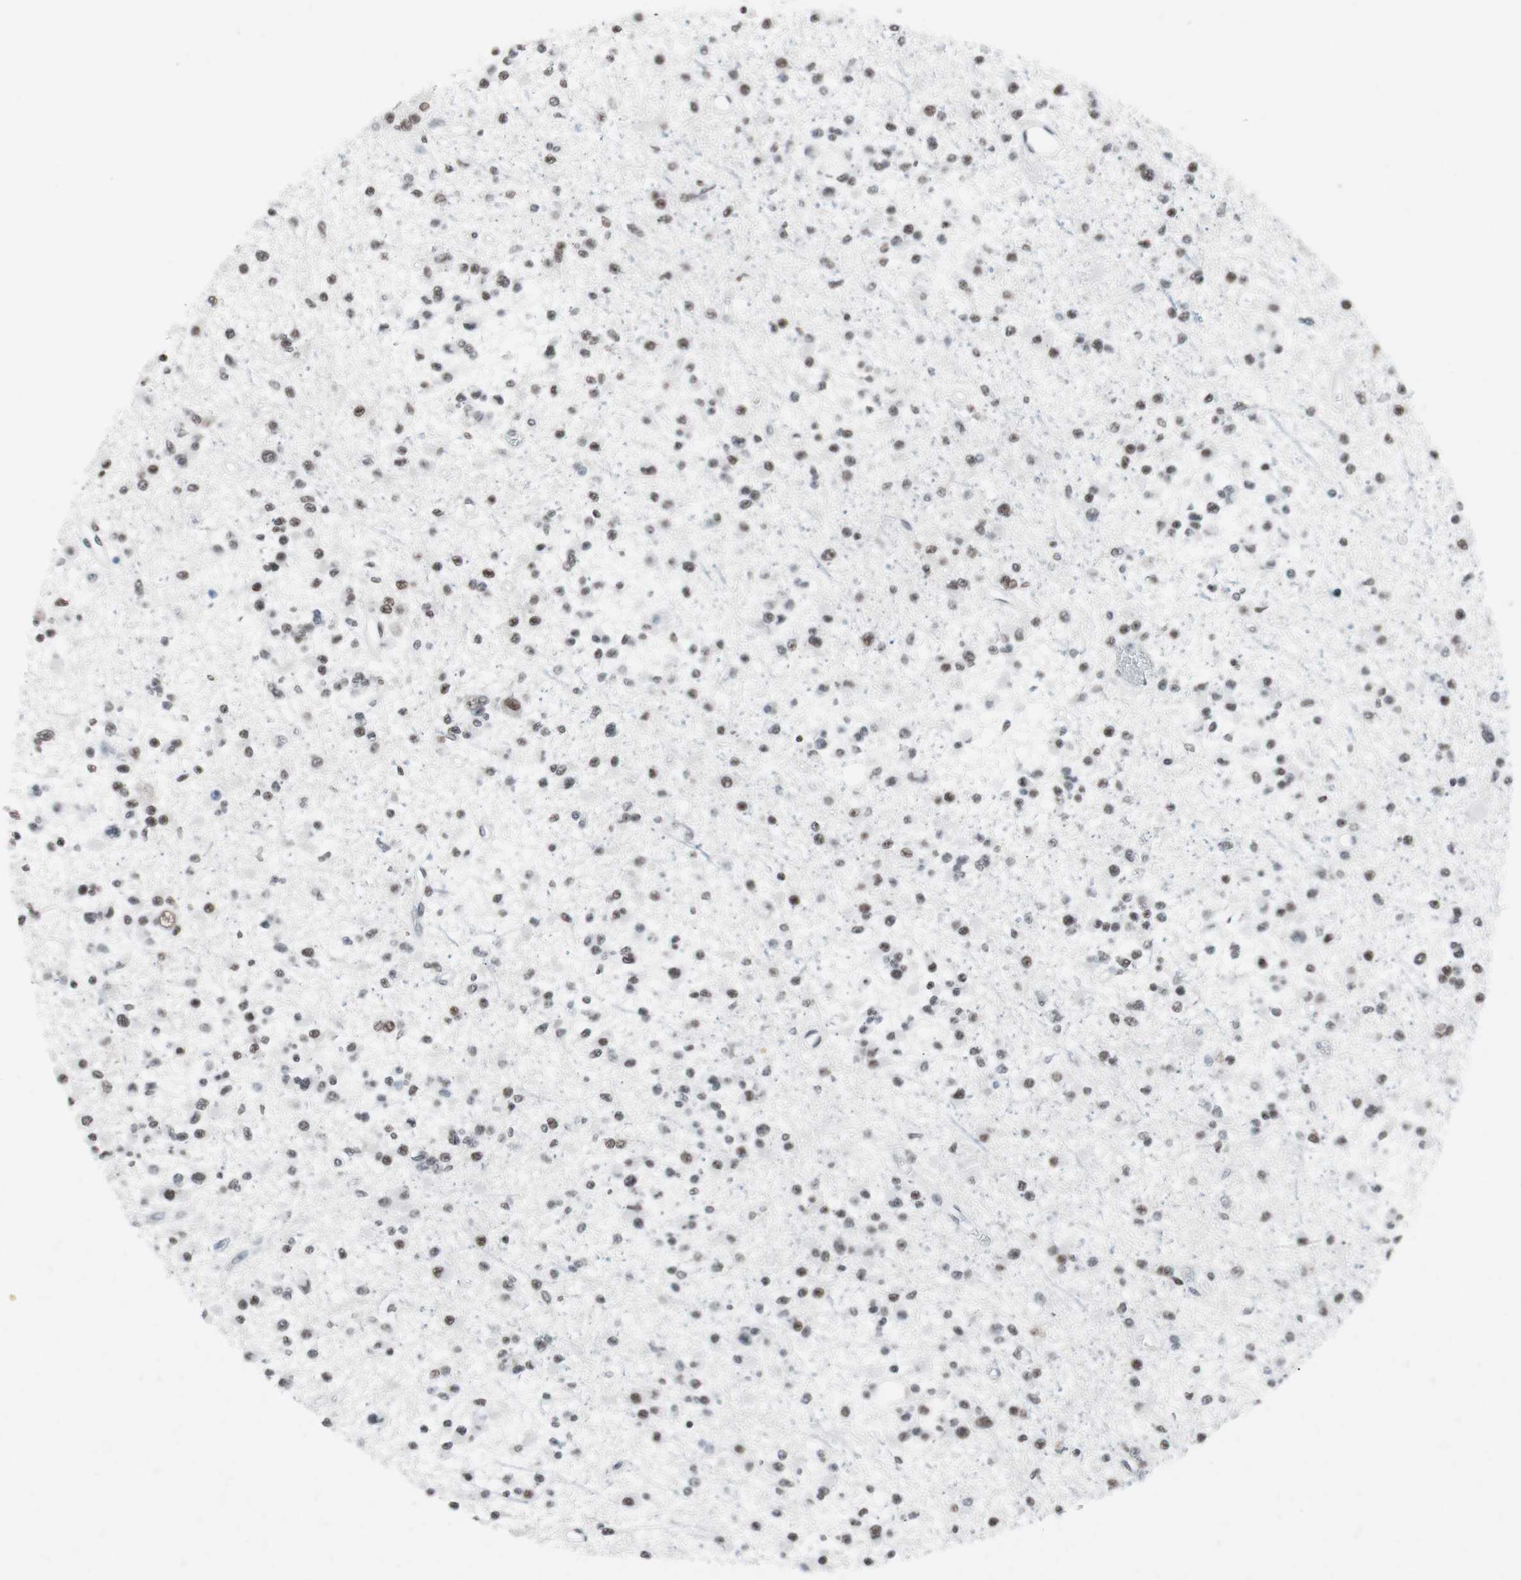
{"staining": {"intensity": "moderate", "quantity": "25%-75%", "location": "nuclear"}, "tissue": "glioma", "cell_type": "Tumor cells", "image_type": "cancer", "snomed": [{"axis": "morphology", "description": "Glioma, malignant, Low grade"}, {"axis": "topography", "description": "Brain"}], "caption": "A brown stain labels moderate nuclear staining of a protein in glioma tumor cells.", "gene": "ARID1A", "patient": {"sex": "female", "age": 22}}